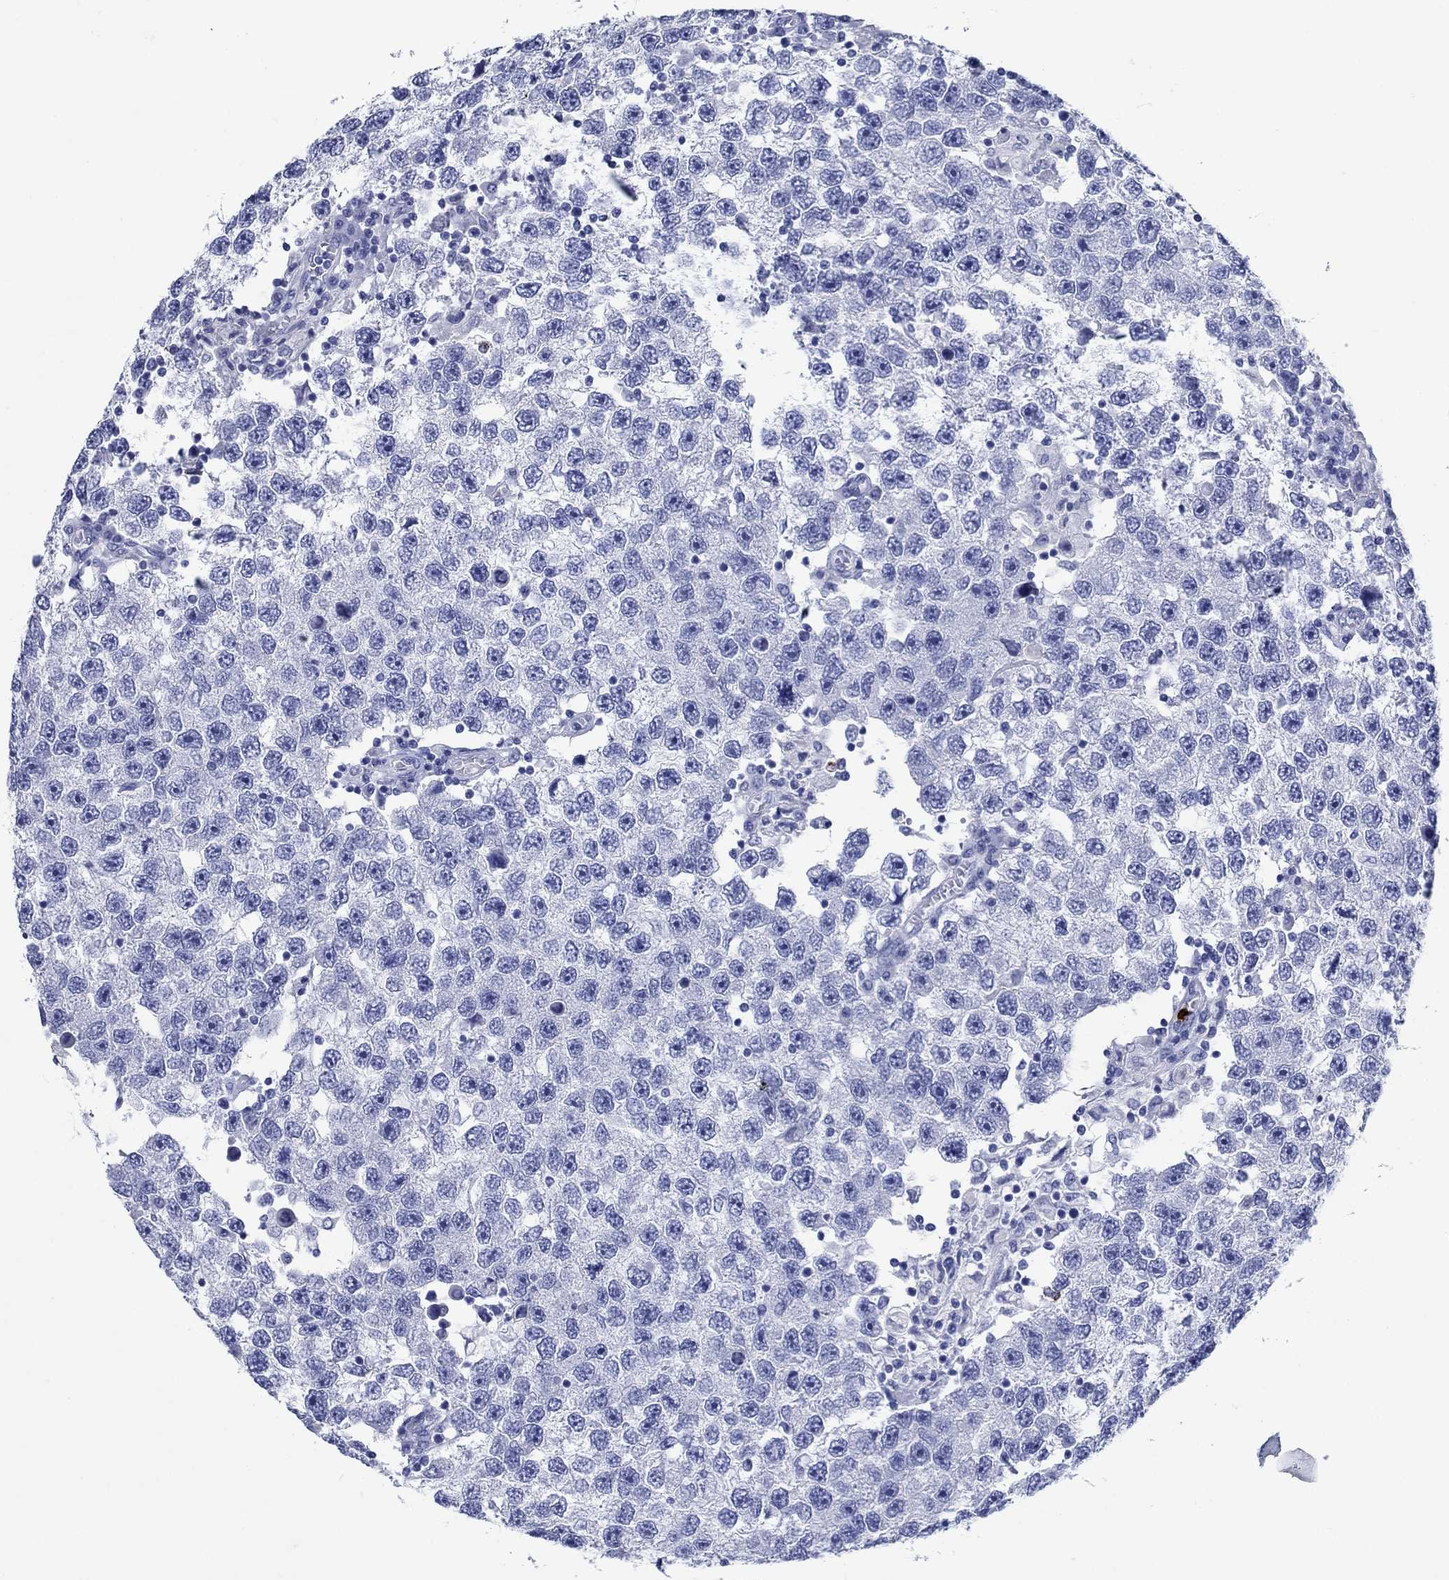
{"staining": {"intensity": "negative", "quantity": "none", "location": "none"}, "tissue": "testis cancer", "cell_type": "Tumor cells", "image_type": "cancer", "snomed": [{"axis": "morphology", "description": "Seminoma, NOS"}, {"axis": "topography", "description": "Testis"}], "caption": "Testis seminoma was stained to show a protein in brown. There is no significant staining in tumor cells. (Brightfield microscopy of DAB (3,3'-diaminobenzidine) immunohistochemistry (IHC) at high magnification).", "gene": "AZU1", "patient": {"sex": "male", "age": 26}}